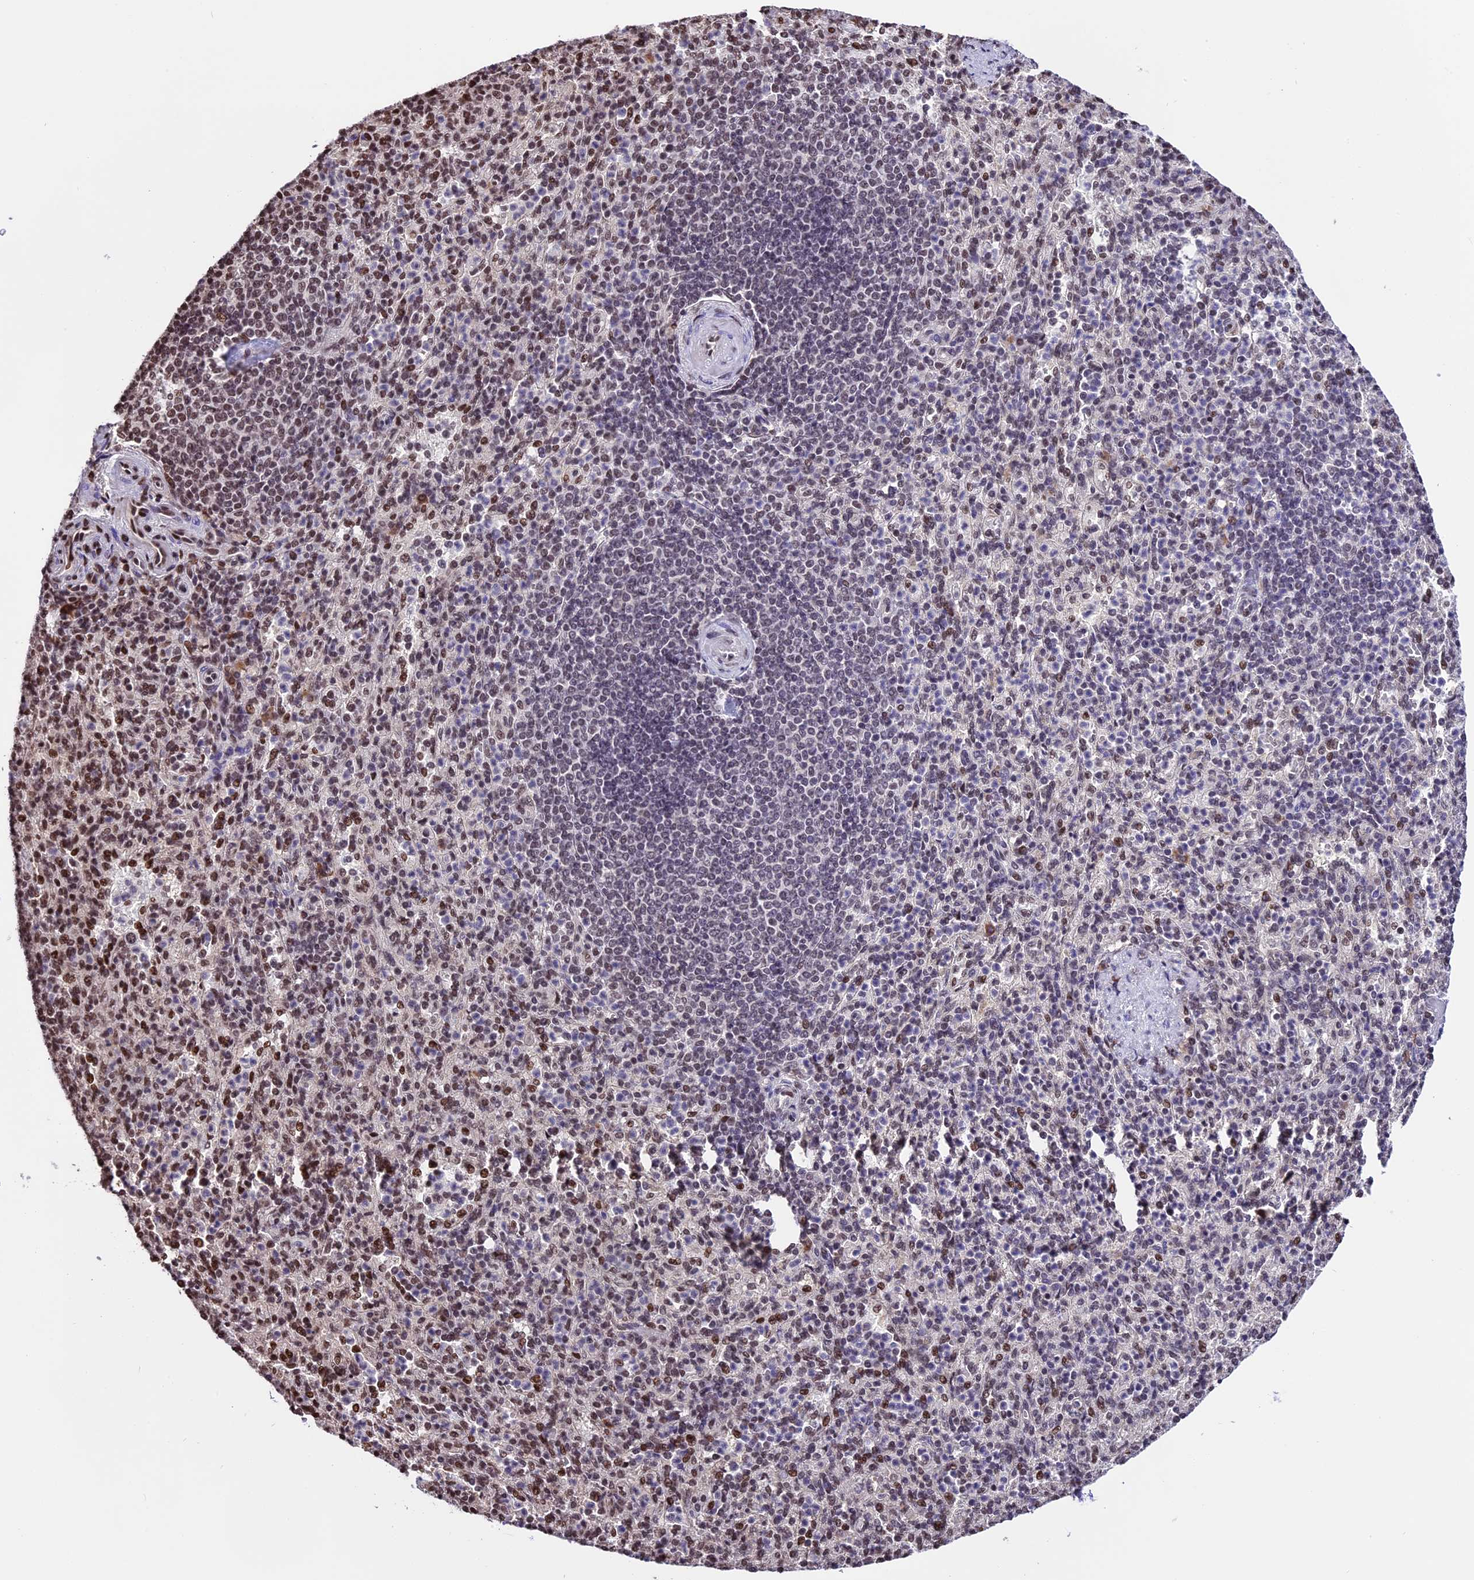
{"staining": {"intensity": "moderate", "quantity": ">75%", "location": "nuclear"}, "tissue": "spleen", "cell_type": "Cells in red pulp", "image_type": "normal", "snomed": [{"axis": "morphology", "description": "Normal tissue, NOS"}, {"axis": "topography", "description": "Spleen"}], "caption": "A histopathology image showing moderate nuclear positivity in approximately >75% of cells in red pulp in normal spleen, as visualized by brown immunohistochemical staining.", "gene": "POLR3E", "patient": {"sex": "female", "age": 74}}